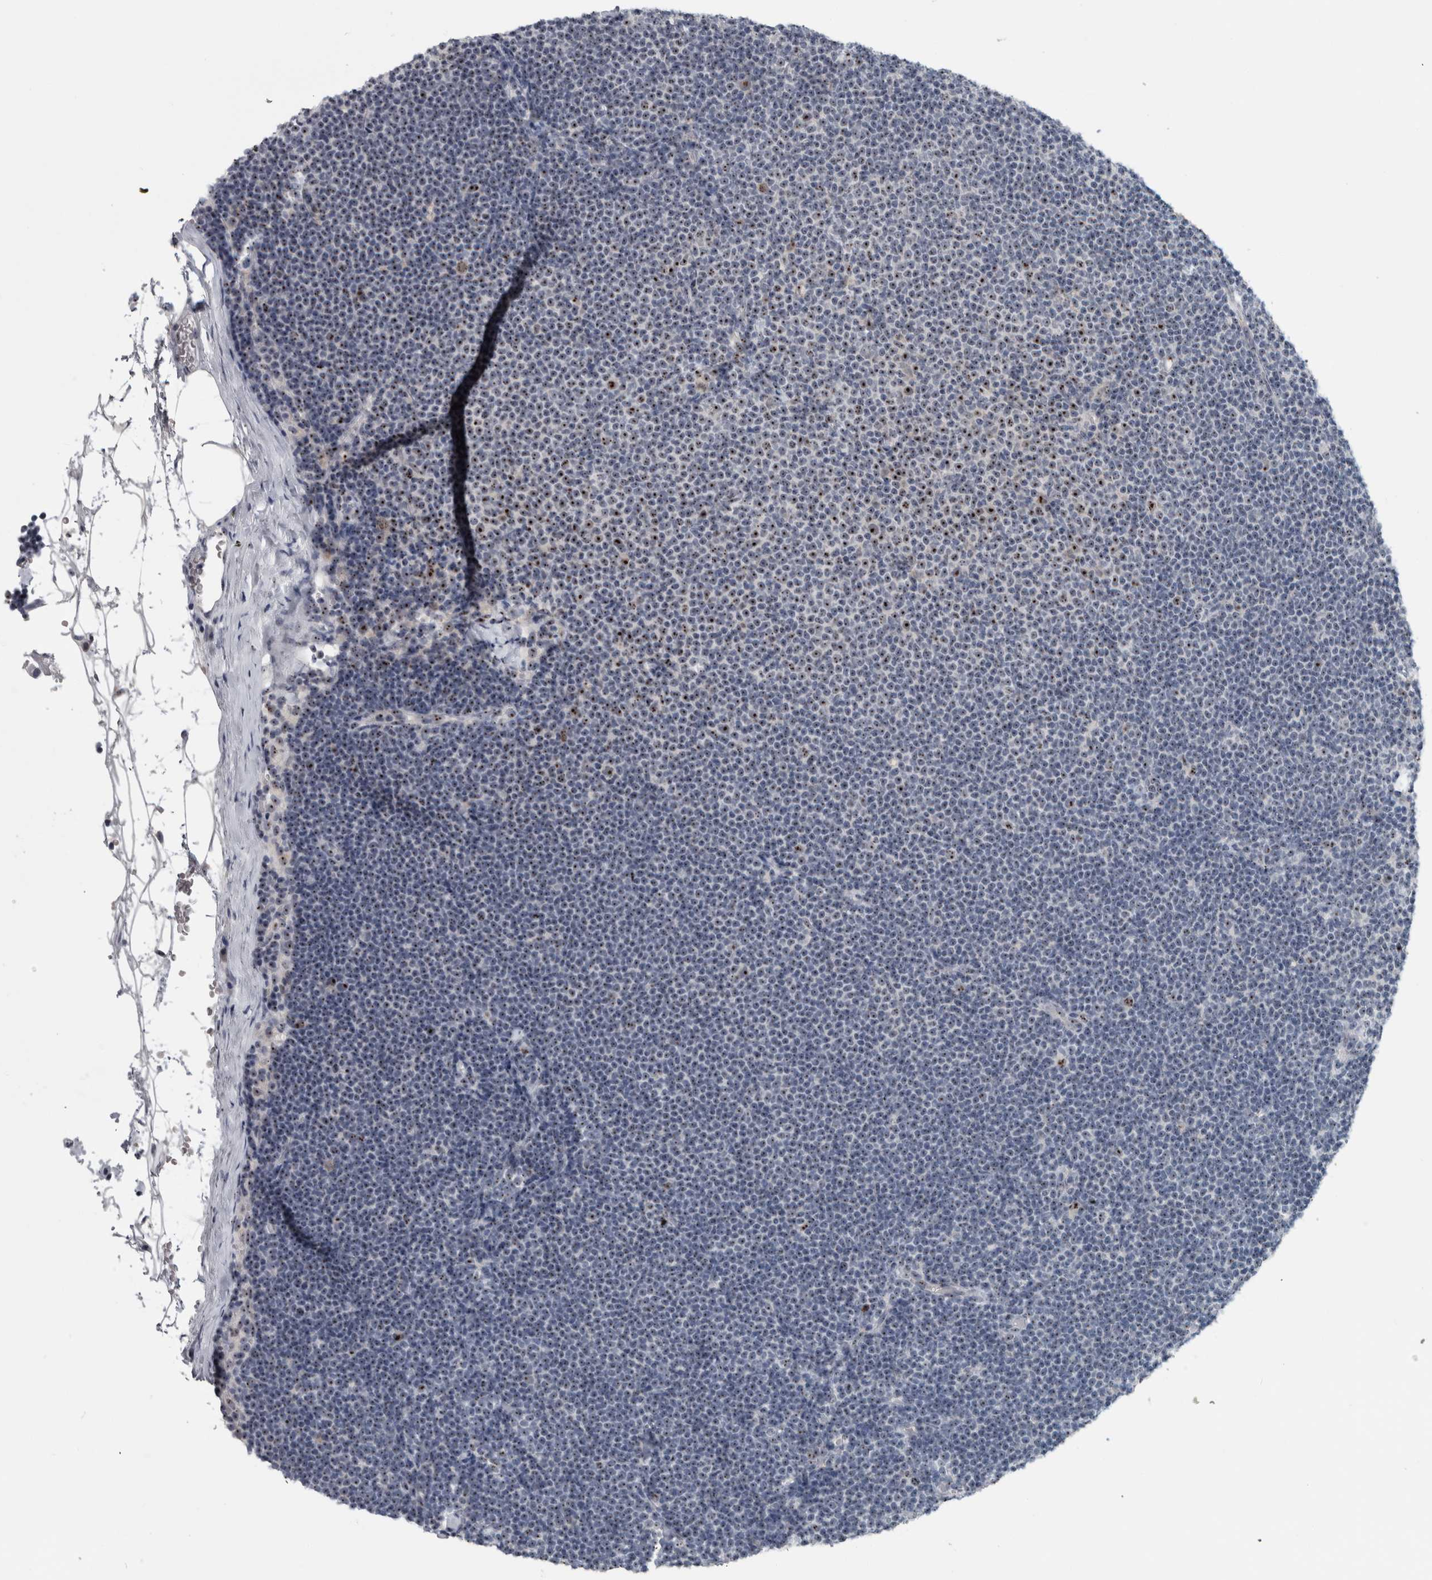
{"staining": {"intensity": "moderate", "quantity": "25%-75%", "location": "nuclear"}, "tissue": "lymphoma", "cell_type": "Tumor cells", "image_type": "cancer", "snomed": [{"axis": "morphology", "description": "Malignant lymphoma, non-Hodgkin's type, Low grade"}, {"axis": "topography", "description": "Lymph node"}], "caption": "Approximately 25%-75% of tumor cells in lymphoma demonstrate moderate nuclear protein staining as visualized by brown immunohistochemical staining.", "gene": "UTP6", "patient": {"sex": "female", "age": 53}}